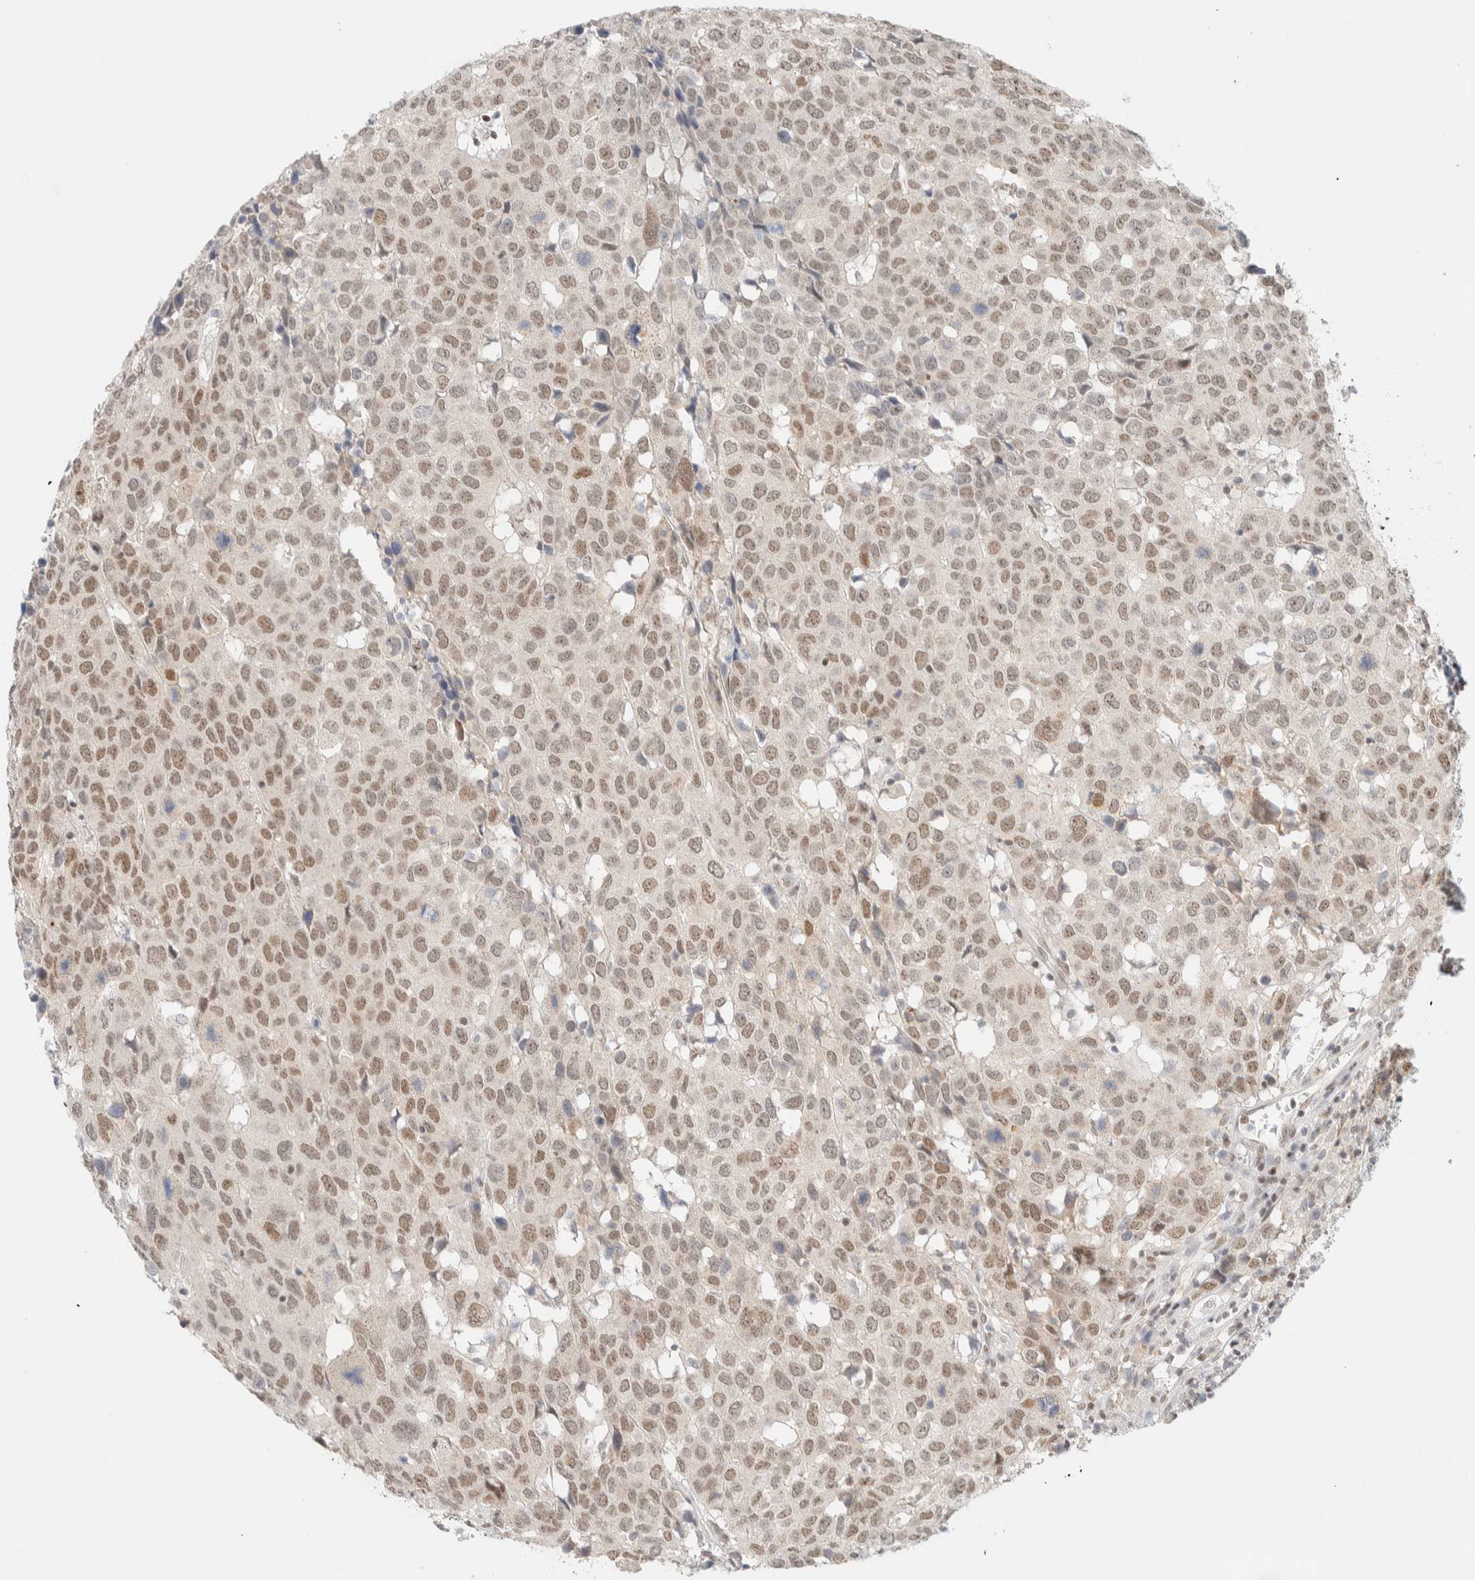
{"staining": {"intensity": "moderate", "quantity": "25%-75%", "location": "nuclear"}, "tissue": "head and neck cancer", "cell_type": "Tumor cells", "image_type": "cancer", "snomed": [{"axis": "morphology", "description": "Squamous cell carcinoma, NOS"}, {"axis": "topography", "description": "Head-Neck"}], "caption": "A brown stain highlights moderate nuclear staining of a protein in human head and neck cancer (squamous cell carcinoma) tumor cells. (DAB (3,3'-diaminobenzidine) IHC with brightfield microscopy, high magnification).", "gene": "PYGO2", "patient": {"sex": "male", "age": 66}}